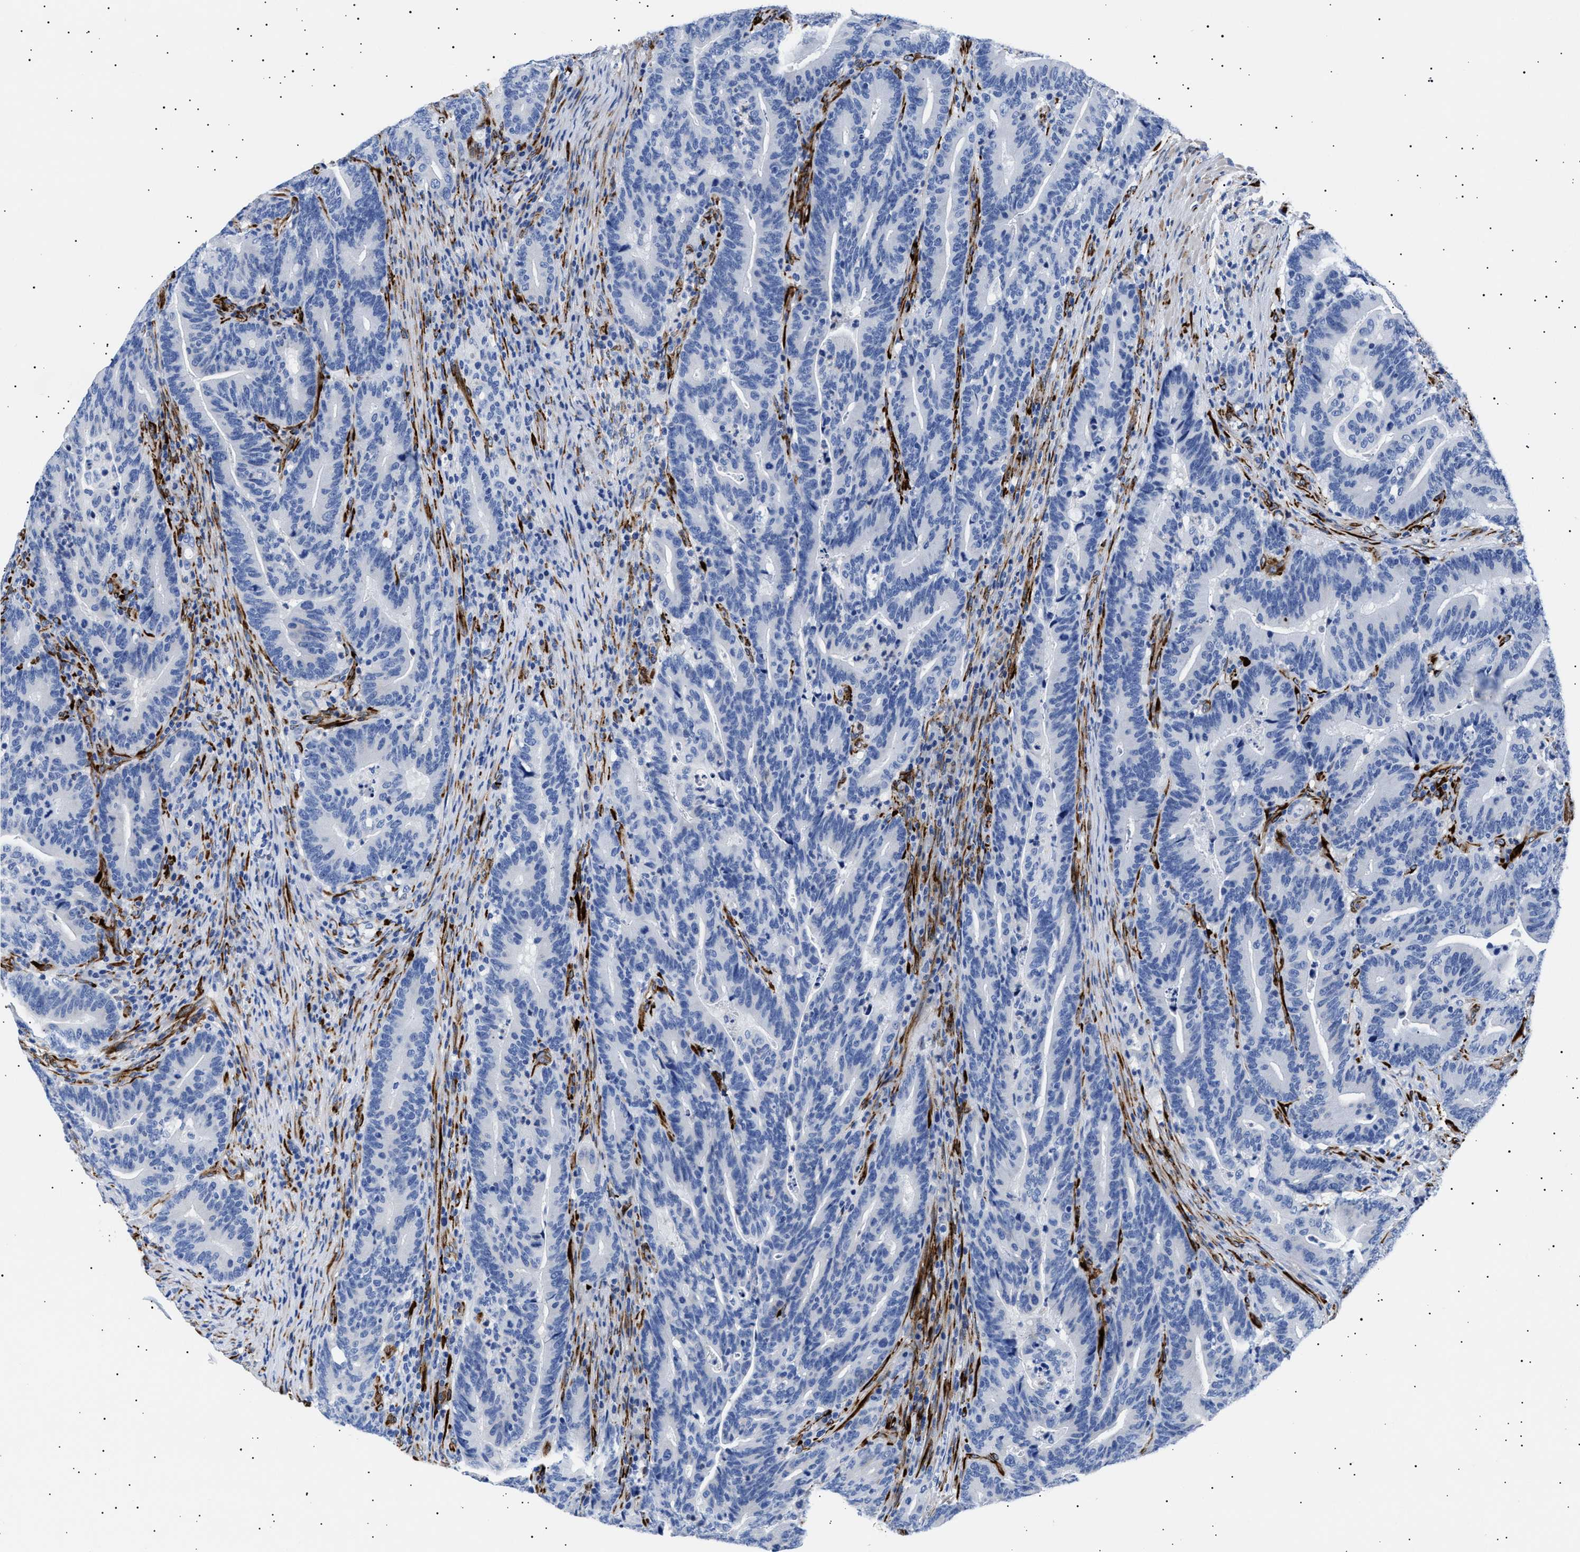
{"staining": {"intensity": "negative", "quantity": "none", "location": "none"}, "tissue": "colorectal cancer", "cell_type": "Tumor cells", "image_type": "cancer", "snomed": [{"axis": "morphology", "description": "Adenocarcinoma, NOS"}, {"axis": "topography", "description": "Colon"}], "caption": "Protein analysis of adenocarcinoma (colorectal) reveals no significant staining in tumor cells.", "gene": "HEMGN", "patient": {"sex": "female", "age": 66}}